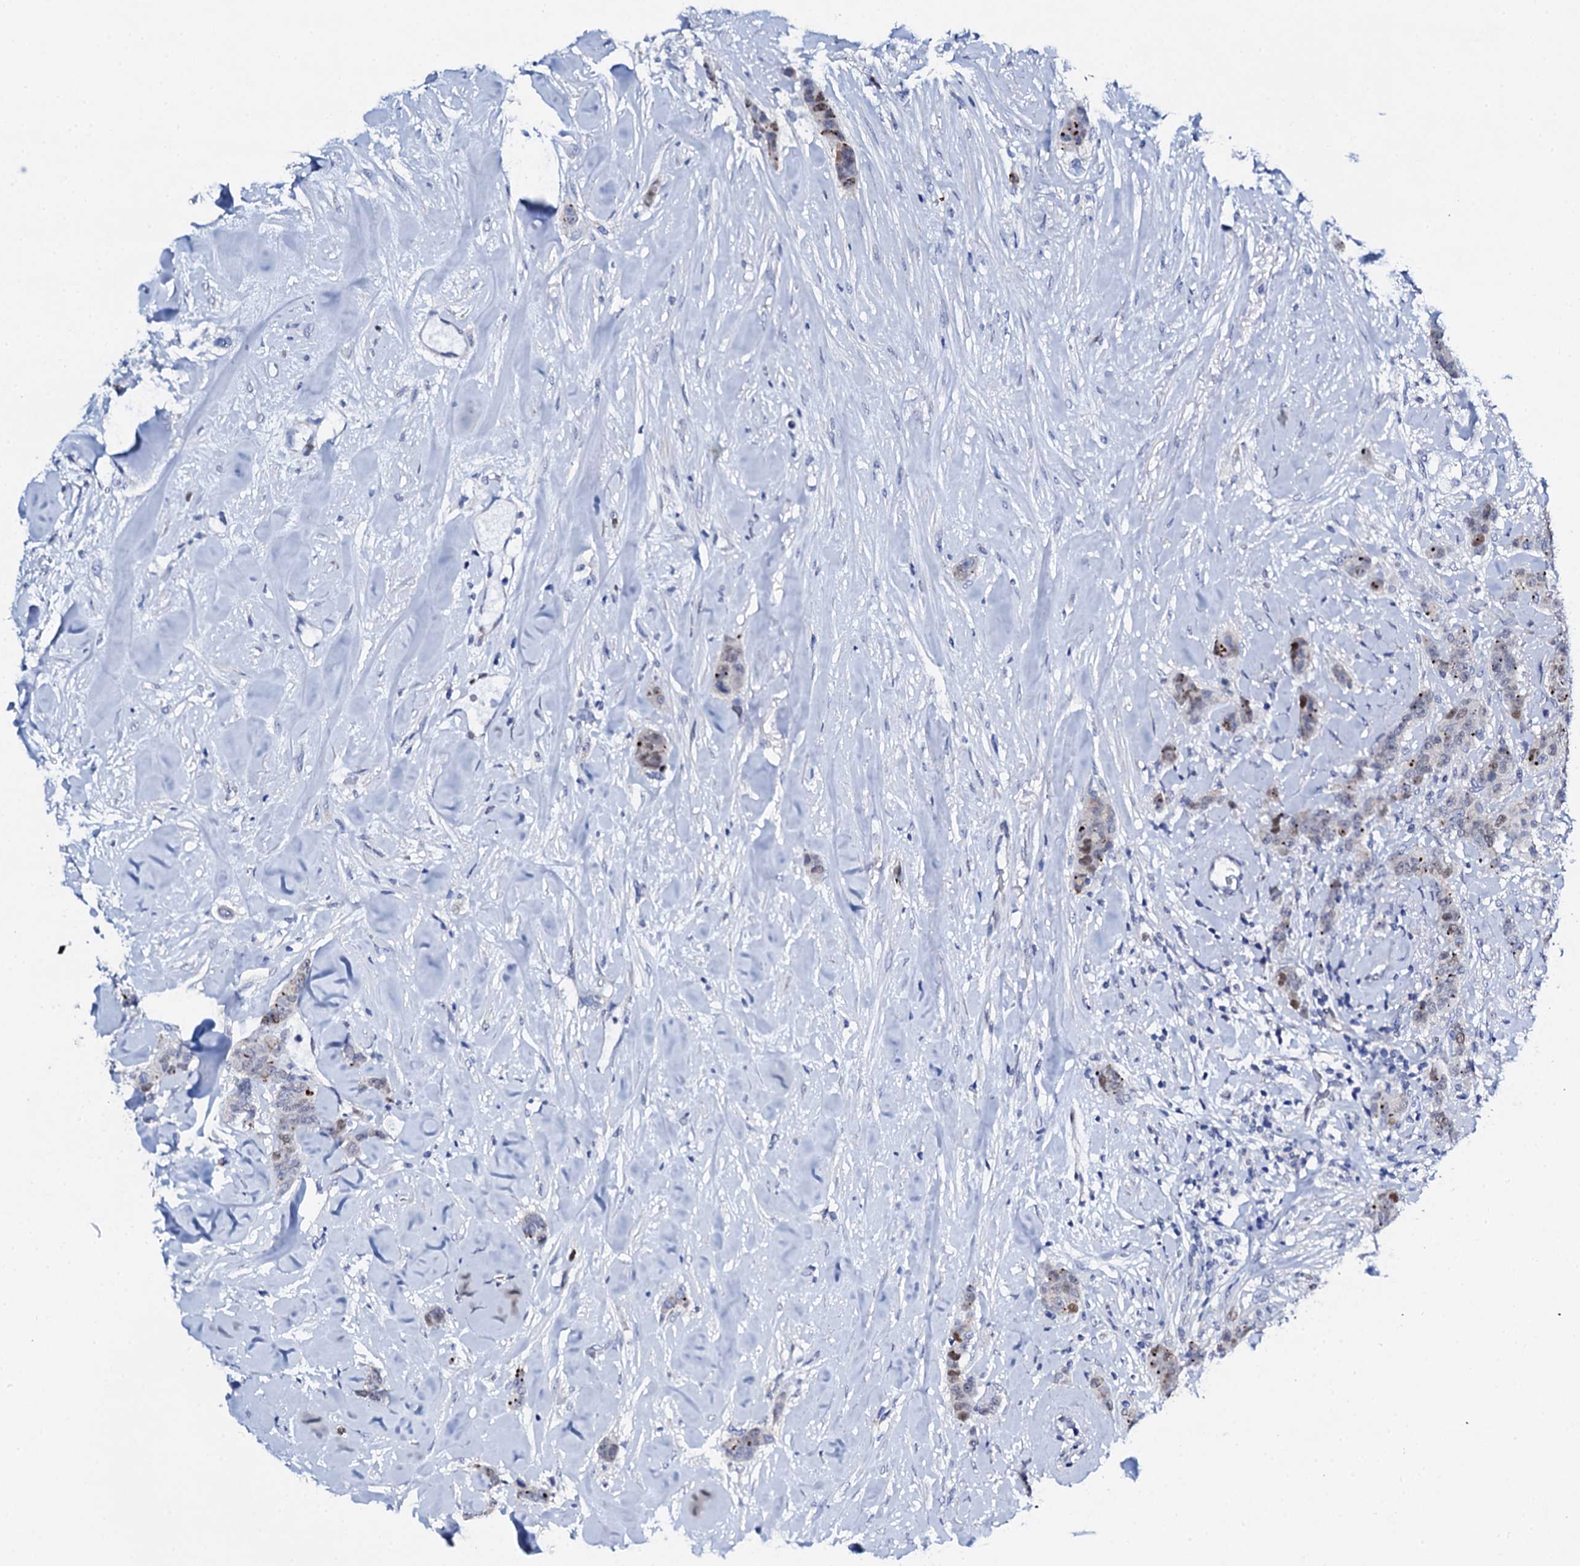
{"staining": {"intensity": "moderate", "quantity": "<25%", "location": "cytoplasmic/membranous,nuclear"}, "tissue": "breast cancer", "cell_type": "Tumor cells", "image_type": "cancer", "snomed": [{"axis": "morphology", "description": "Duct carcinoma"}, {"axis": "topography", "description": "Breast"}], "caption": "Tumor cells reveal low levels of moderate cytoplasmic/membranous and nuclear positivity in approximately <25% of cells in human intraductal carcinoma (breast).", "gene": "NUDT13", "patient": {"sex": "female", "age": 40}}